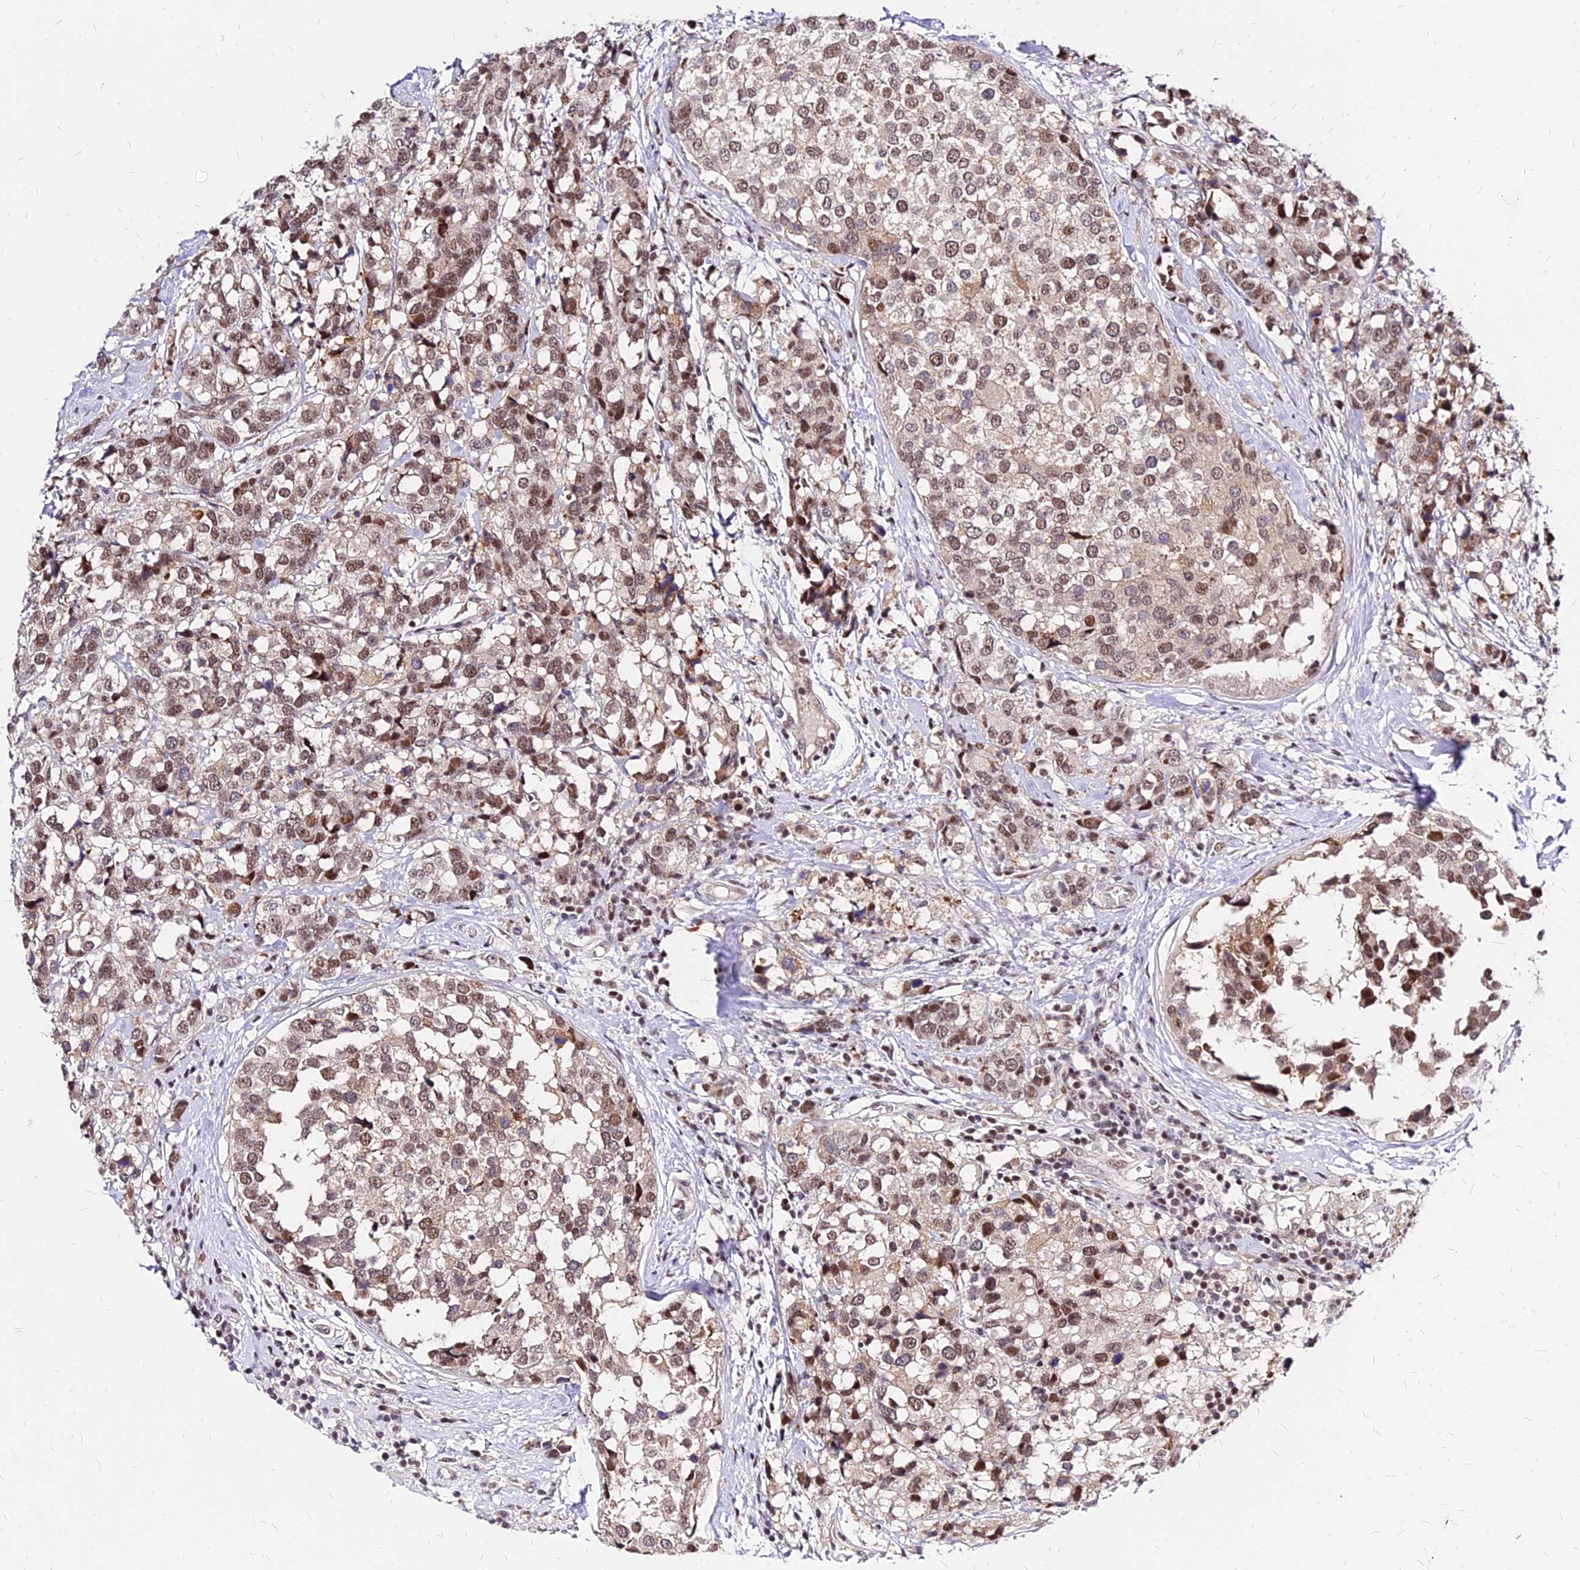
{"staining": {"intensity": "moderate", "quantity": ">75%", "location": "nuclear"}, "tissue": "breast cancer", "cell_type": "Tumor cells", "image_type": "cancer", "snomed": [{"axis": "morphology", "description": "Lobular carcinoma"}, {"axis": "topography", "description": "Breast"}], "caption": "Protein expression analysis of human breast cancer reveals moderate nuclear staining in approximately >75% of tumor cells.", "gene": "DDX55", "patient": {"sex": "female", "age": 59}}